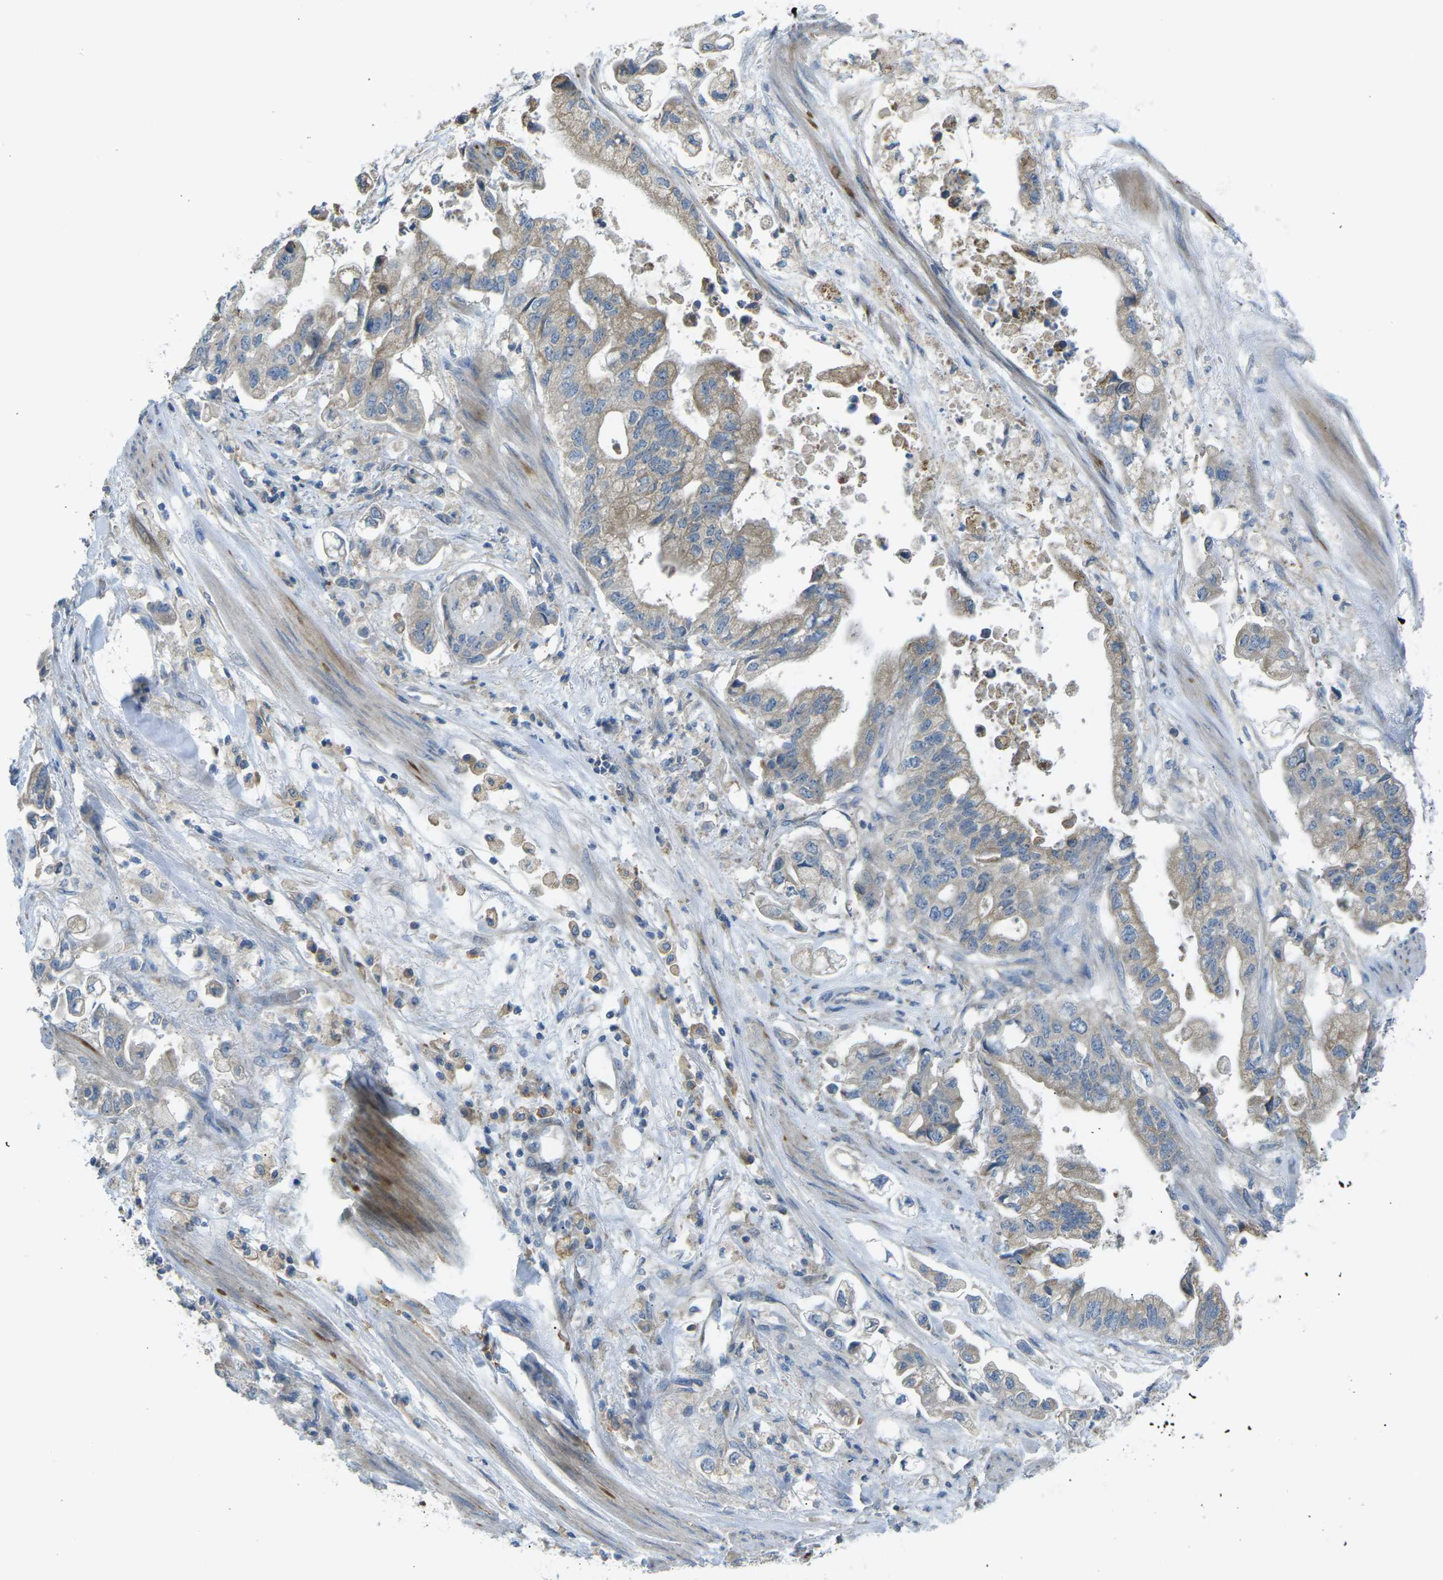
{"staining": {"intensity": "weak", "quantity": ">75%", "location": "cytoplasmic/membranous"}, "tissue": "stomach cancer", "cell_type": "Tumor cells", "image_type": "cancer", "snomed": [{"axis": "morphology", "description": "Normal tissue, NOS"}, {"axis": "morphology", "description": "Adenocarcinoma, NOS"}, {"axis": "topography", "description": "Stomach"}], "caption": "This is an image of immunohistochemistry (IHC) staining of adenocarcinoma (stomach), which shows weak positivity in the cytoplasmic/membranous of tumor cells.", "gene": "MYLK4", "patient": {"sex": "male", "age": 62}}